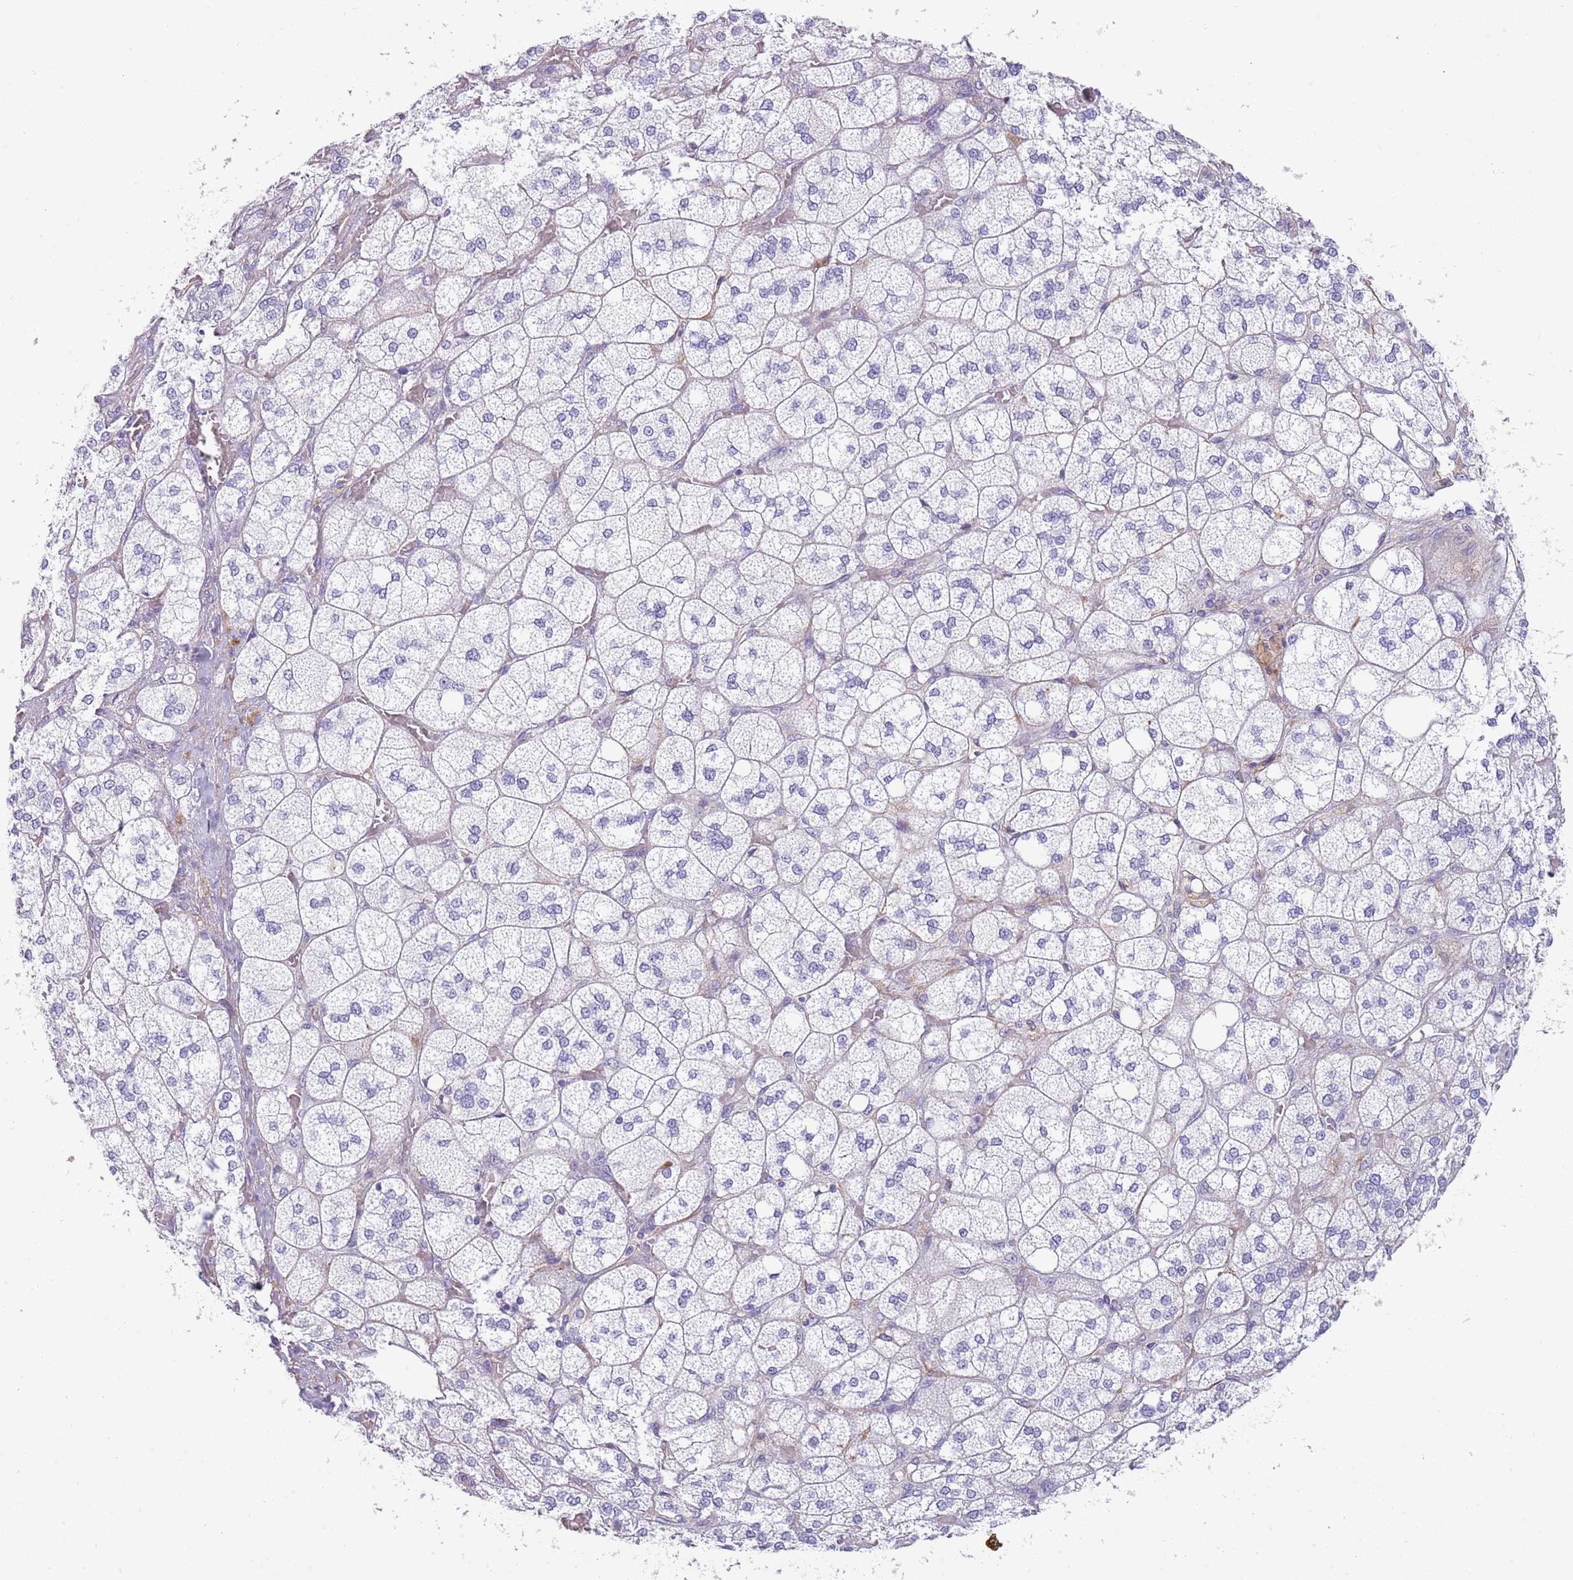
{"staining": {"intensity": "moderate", "quantity": "<25%", "location": "cytoplasmic/membranous"}, "tissue": "adrenal gland", "cell_type": "Glandular cells", "image_type": "normal", "snomed": [{"axis": "morphology", "description": "Normal tissue, NOS"}, {"axis": "topography", "description": "Adrenal gland"}], "caption": "Glandular cells show moderate cytoplasmic/membranous positivity in about <25% of cells in normal adrenal gland.", "gene": "MOGAT1", "patient": {"sex": "male", "age": 61}}